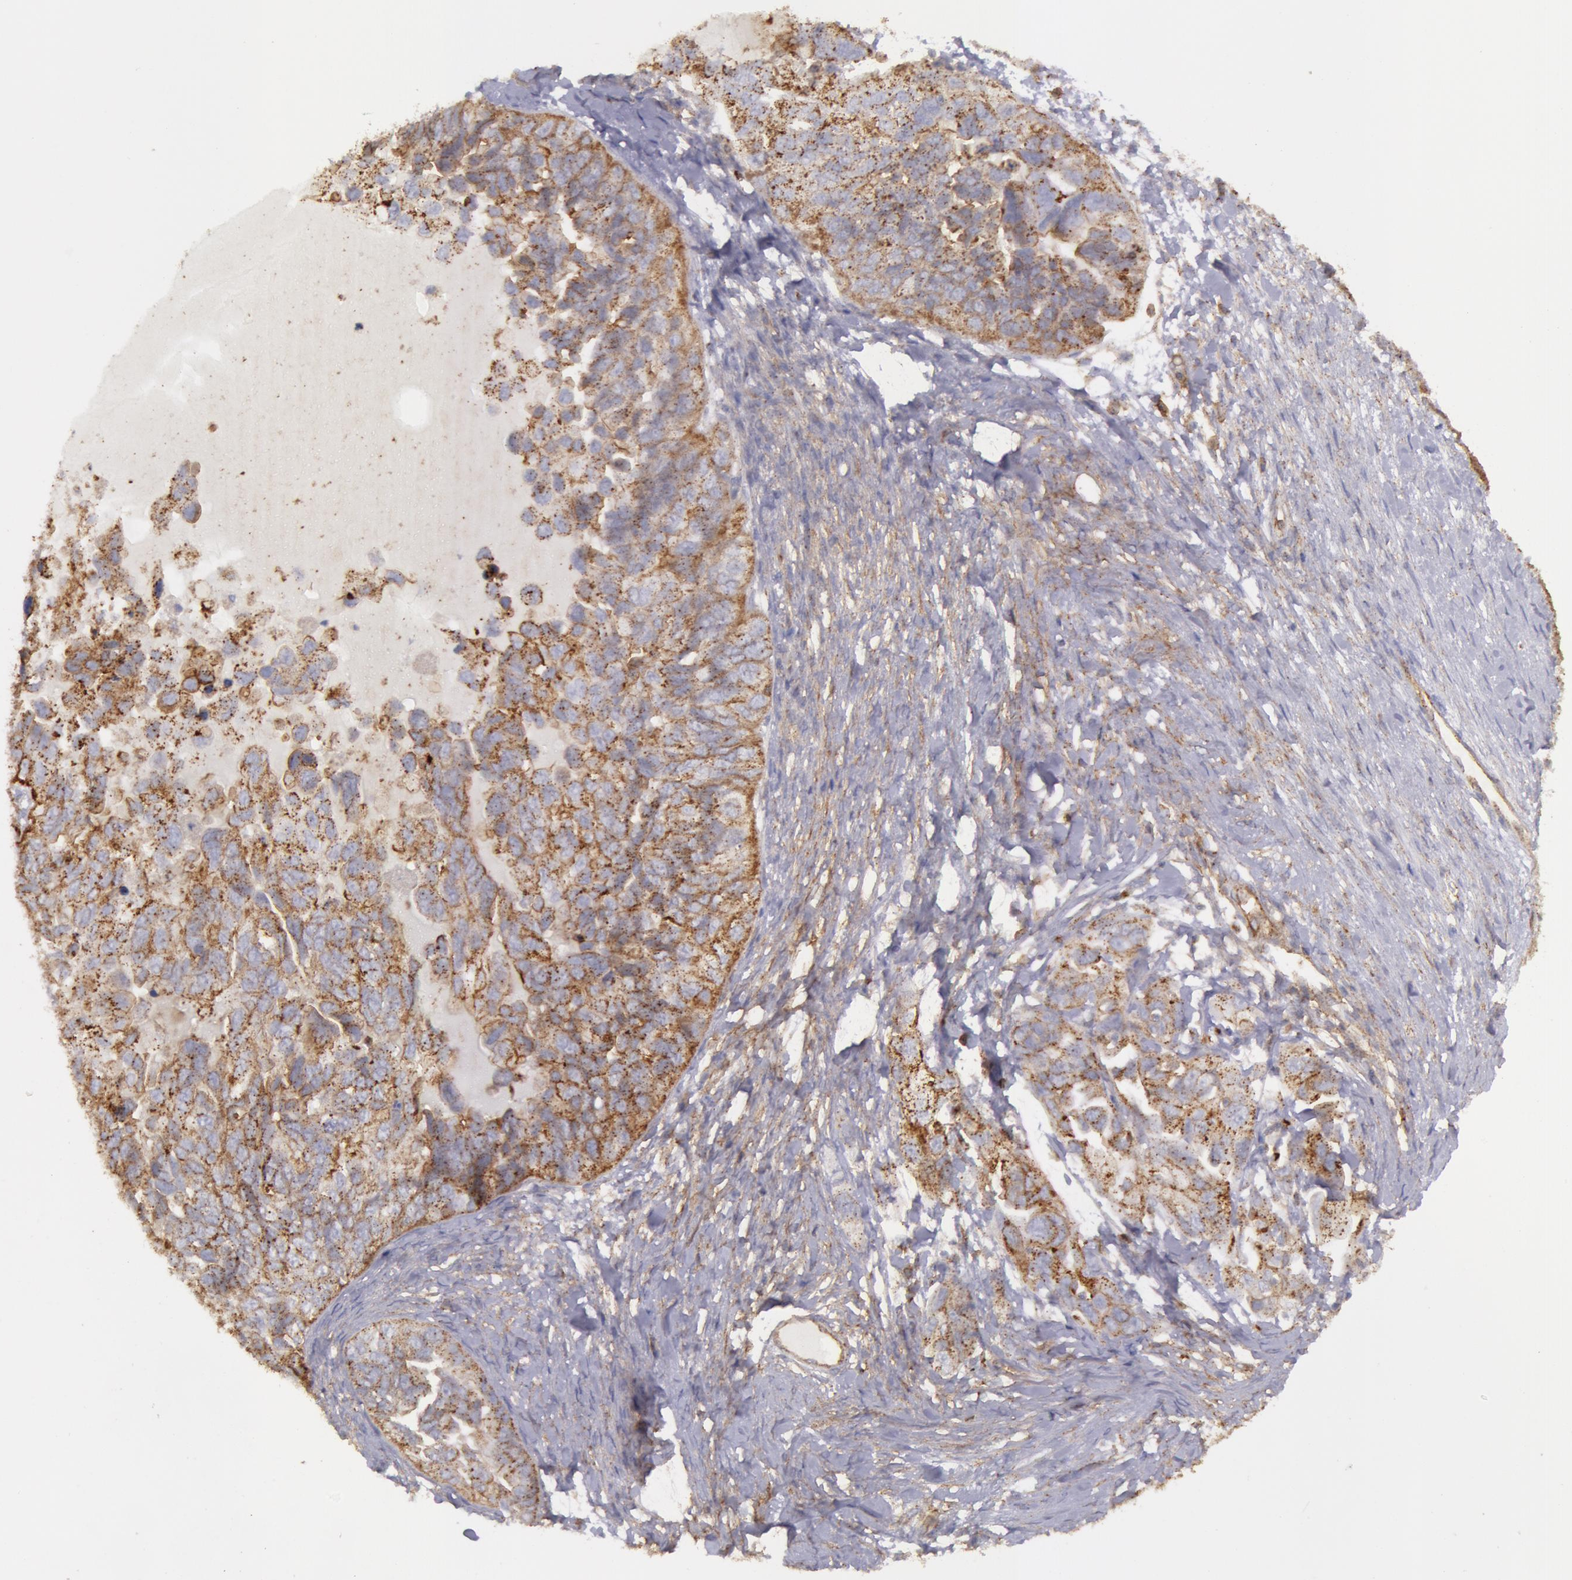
{"staining": {"intensity": "moderate", "quantity": ">75%", "location": "cytoplasmic/membranous"}, "tissue": "ovarian cancer", "cell_type": "Tumor cells", "image_type": "cancer", "snomed": [{"axis": "morphology", "description": "Cystadenocarcinoma, serous, NOS"}, {"axis": "topography", "description": "Ovary"}], "caption": "Immunohistochemistry staining of ovarian serous cystadenocarcinoma, which exhibits medium levels of moderate cytoplasmic/membranous expression in about >75% of tumor cells indicating moderate cytoplasmic/membranous protein staining. The staining was performed using DAB (brown) for protein detection and nuclei were counterstained in hematoxylin (blue).", "gene": "FLOT2", "patient": {"sex": "female", "age": 82}}